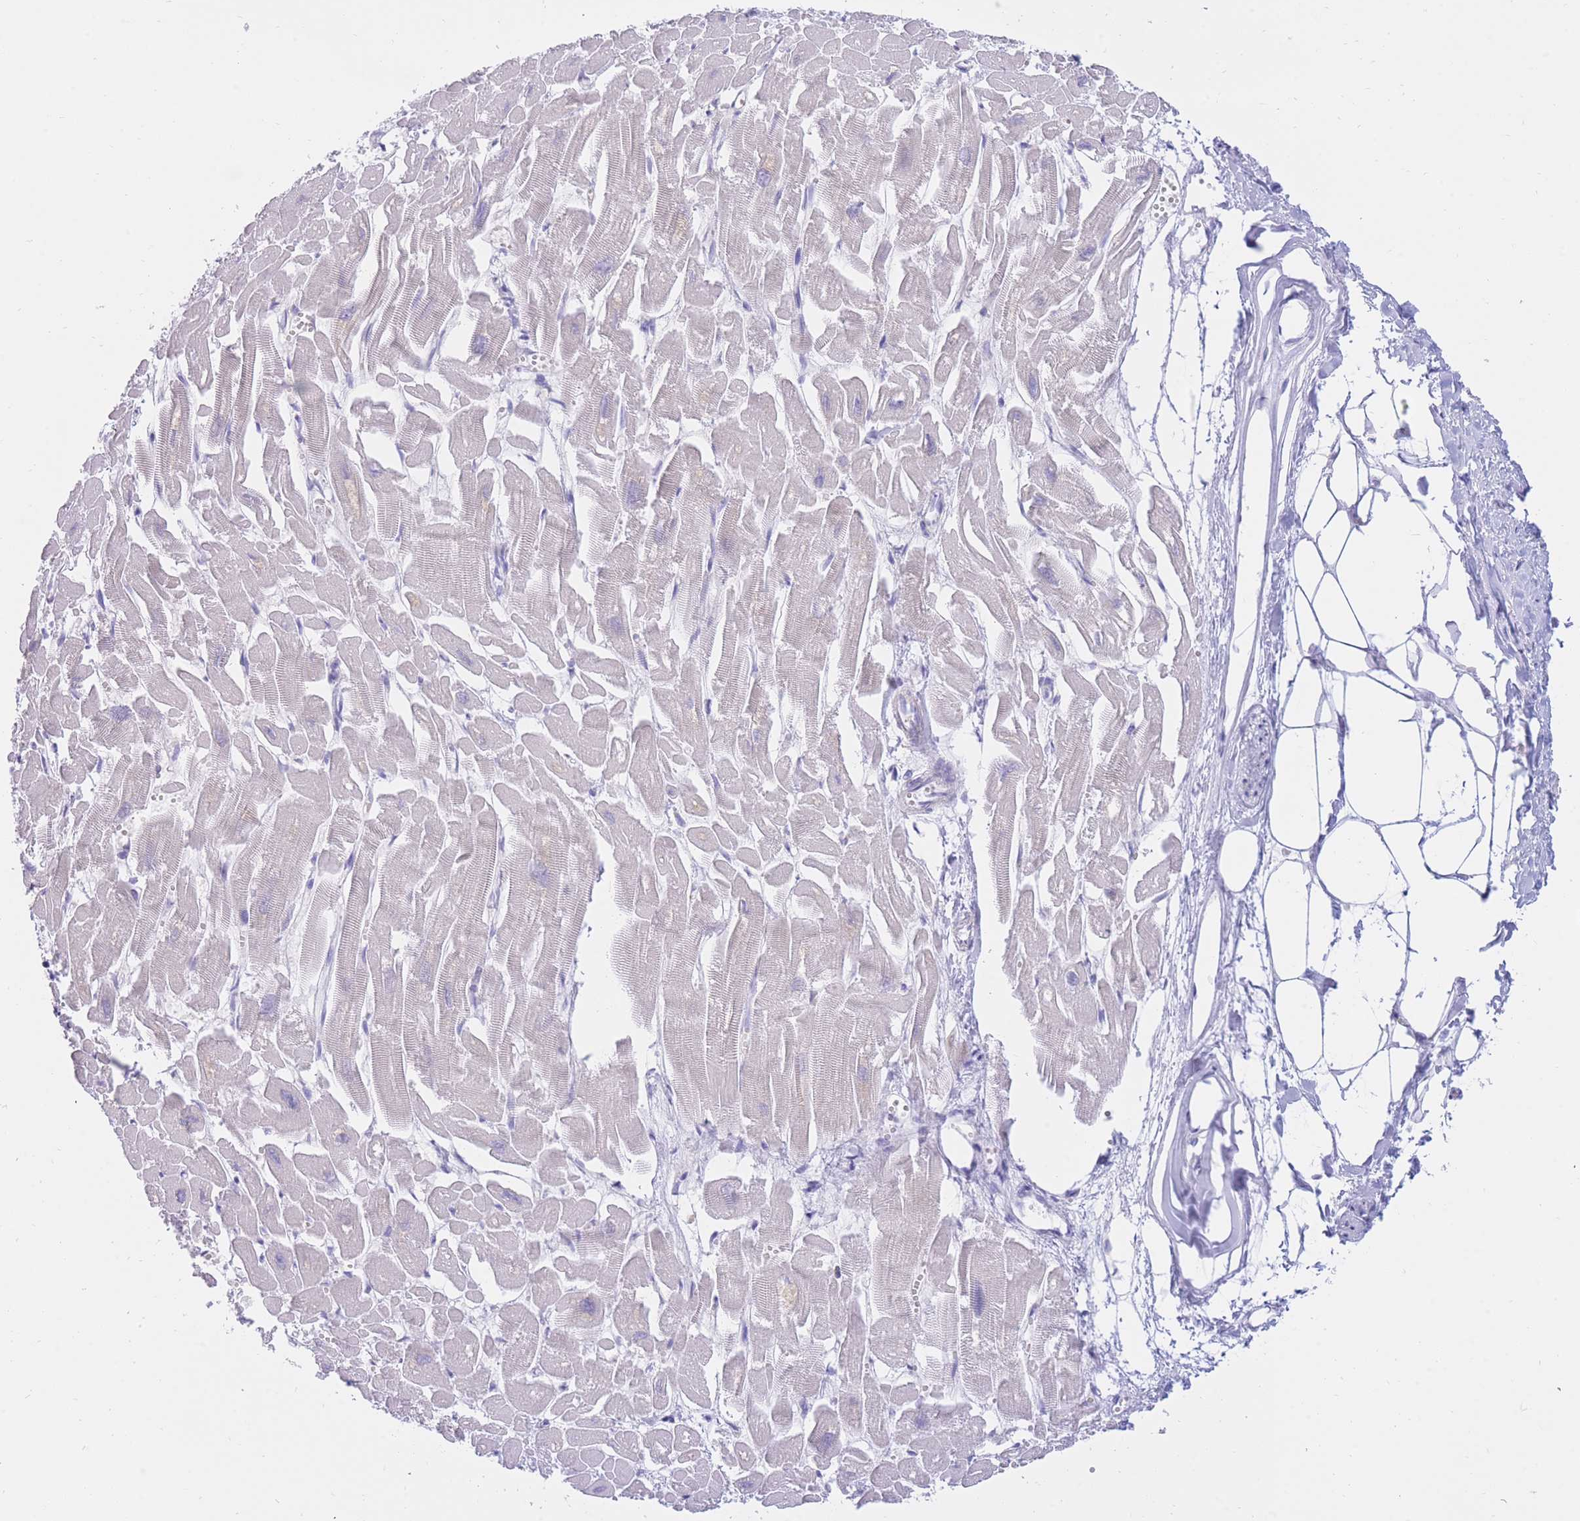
{"staining": {"intensity": "negative", "quantity": "none", "location": "none"}, "tissue": "heart muscle", "cell_type": "Cardiomyocytes", "image_type": "normal", "snomed": [{"axis": "morphology", "description": "Normal tissue, NOS"}, {"axis": "topography", "description": "Heart"}], "caption": "An IHC micrograph of normal heart muscle is shown. There is no staining in cardiomyocytes of heart muscle. Nuclei are stained in blue.", "gene": "SSUH2", "patient": {"sex": "male", "age": 54}}